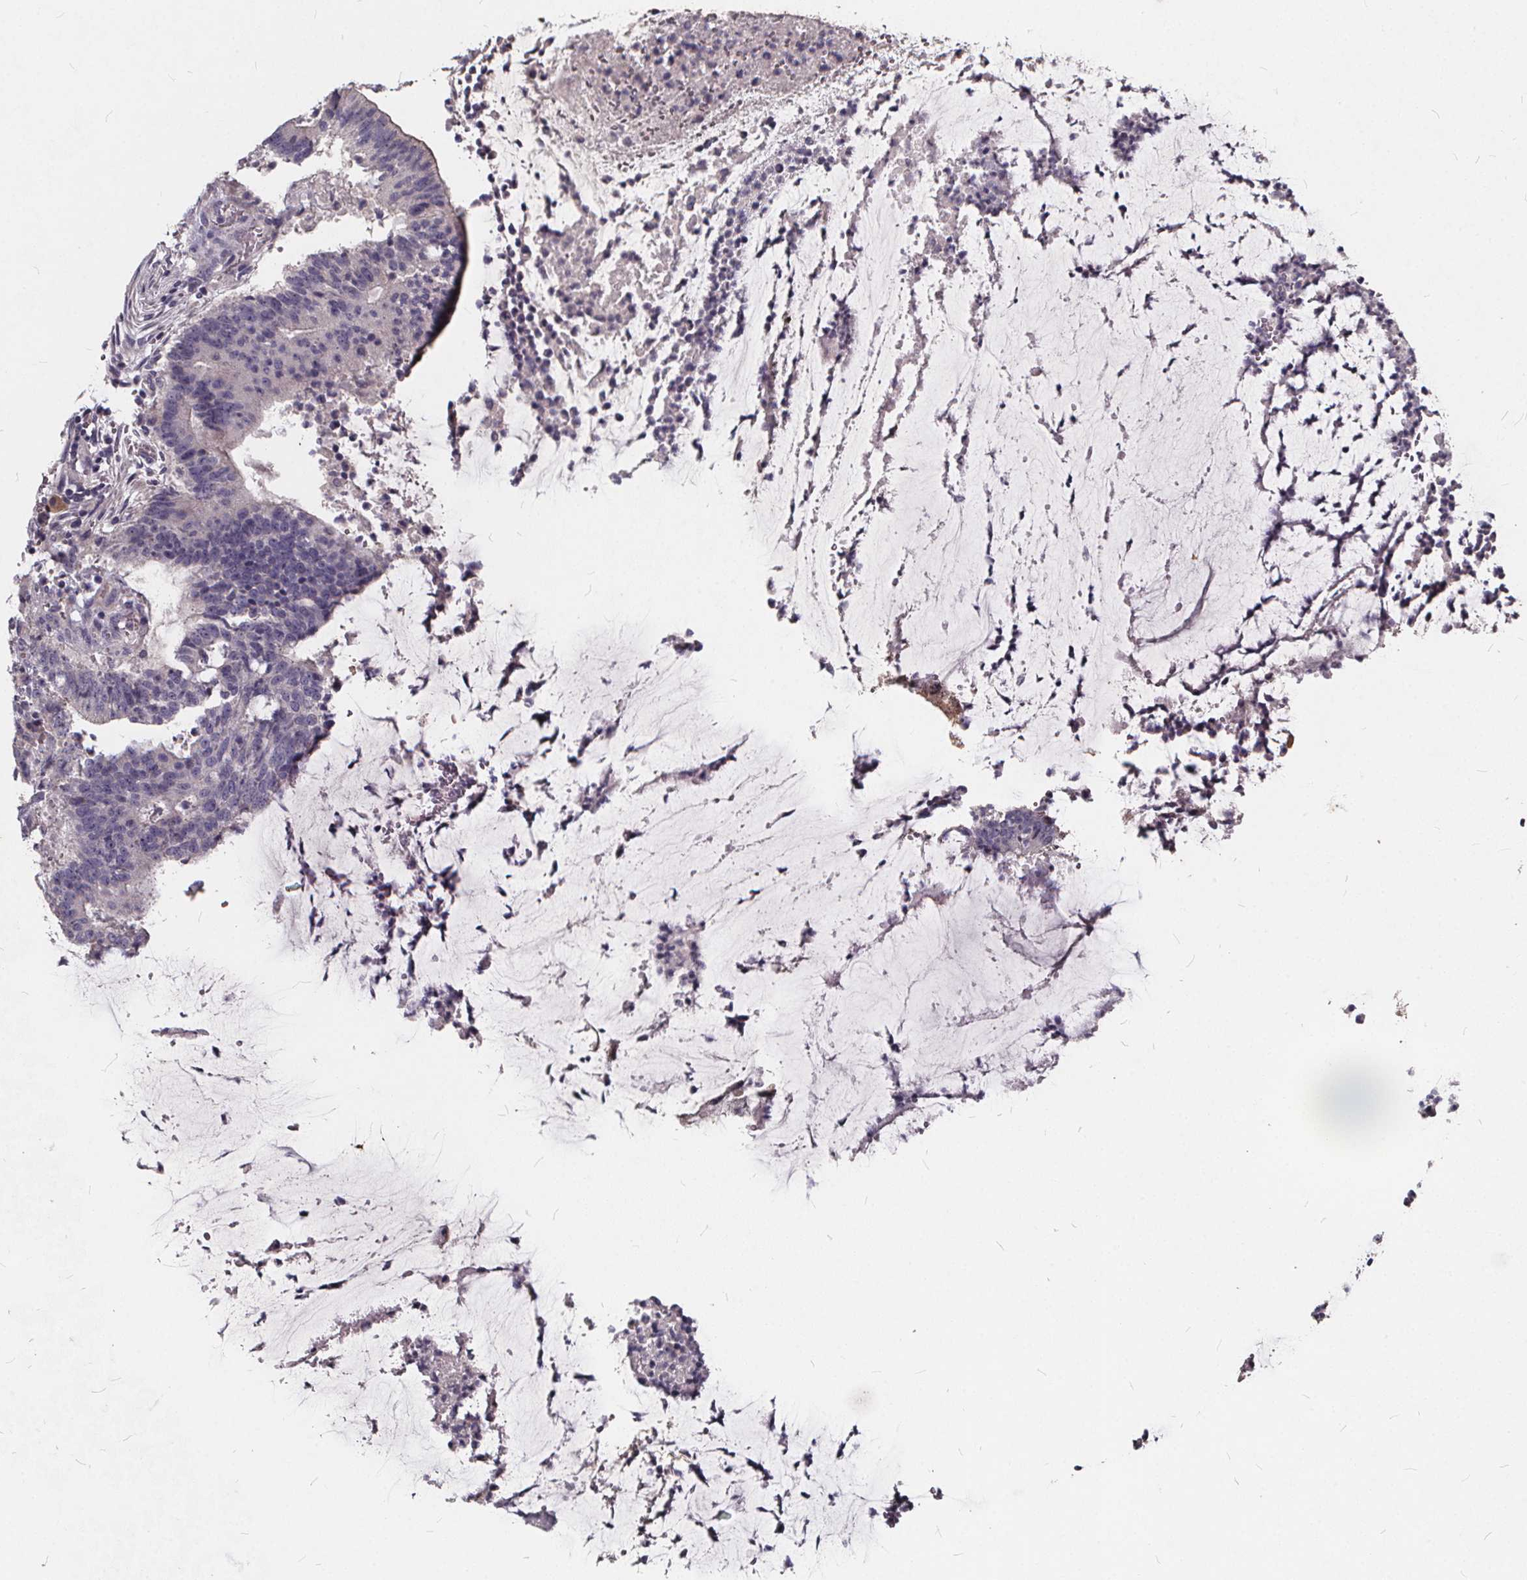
{"staining": {"intensity": "negative", "quantity": "none", "location": "none"}, "tissue": "colorectal cancer", "cell_type": "Tumor cells", "image_type": "cancer", "snomed": [{"axis": "morphology", "description": "Adenocarcinoma, NOS"}, {"axis": "topography", "description": "Colon"}], "caption": "The micrograph shows no significant expression in tumor cells of colorectal cancer (adenocarcinoma).", "gene": "TSPAN14", "patient": {"sex": "female", "age": 43}}